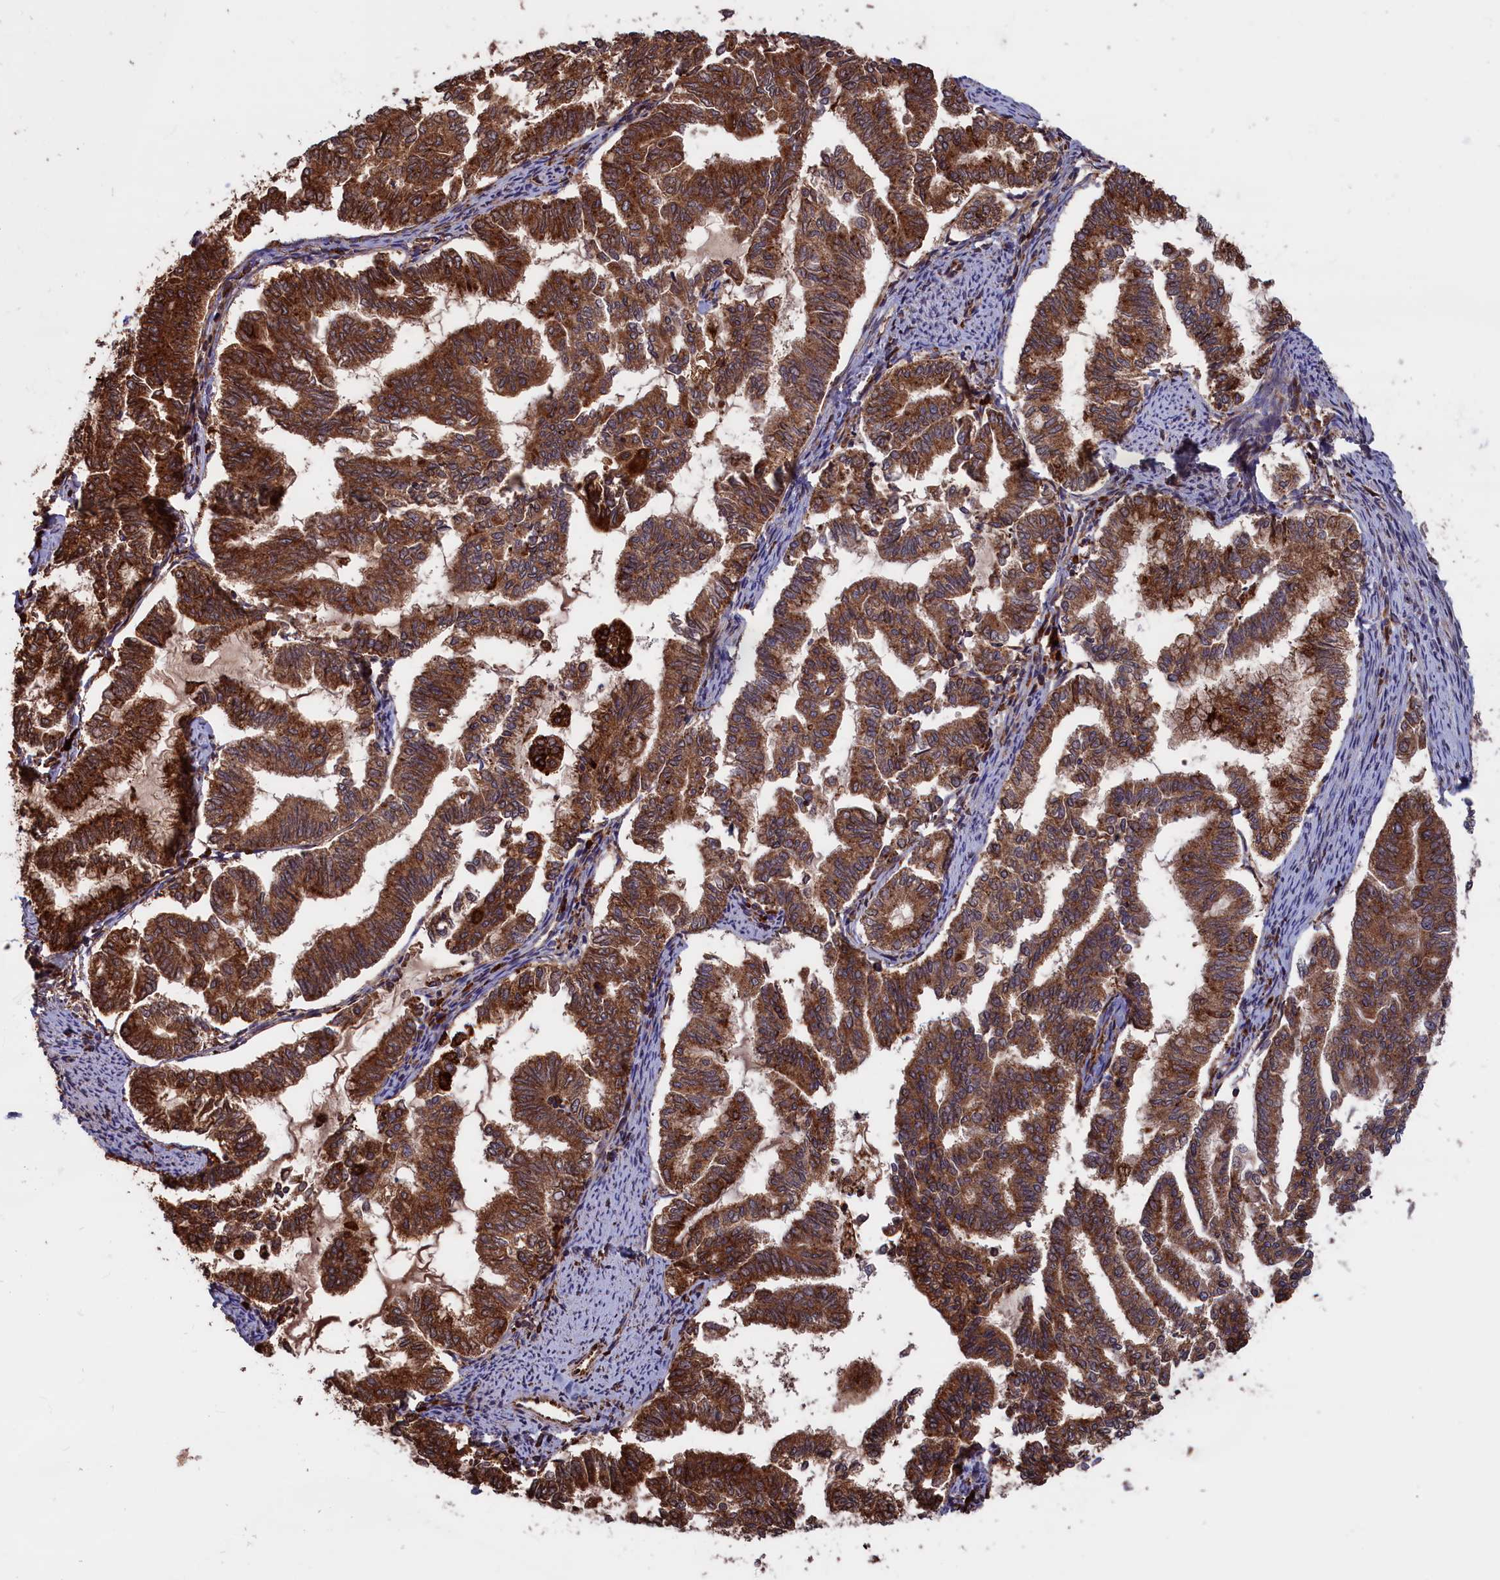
{"staining": {"intensity": "strong", "quantity": ">75%", "location": "cytoplasmic/membranous"}, "tissue": "endometrial cancer", "cell_type": "Tumor cells", "image_type": "cancer", "snomed": [{"axis": "morphology", "description": "Adenocarcinoma, NOS"}, {"axis": "topography", "description": "Endometrium"}], "caption": "There is high levels of strong cytoplasmic/membranous positivity in tumor cells of endometrial cancer (adenocarcinoma), as demonstrated by immunohistochemical staining (brown color).", "gene": "PLA2G4C", "patient": {"sex": "female", "age": 79}}